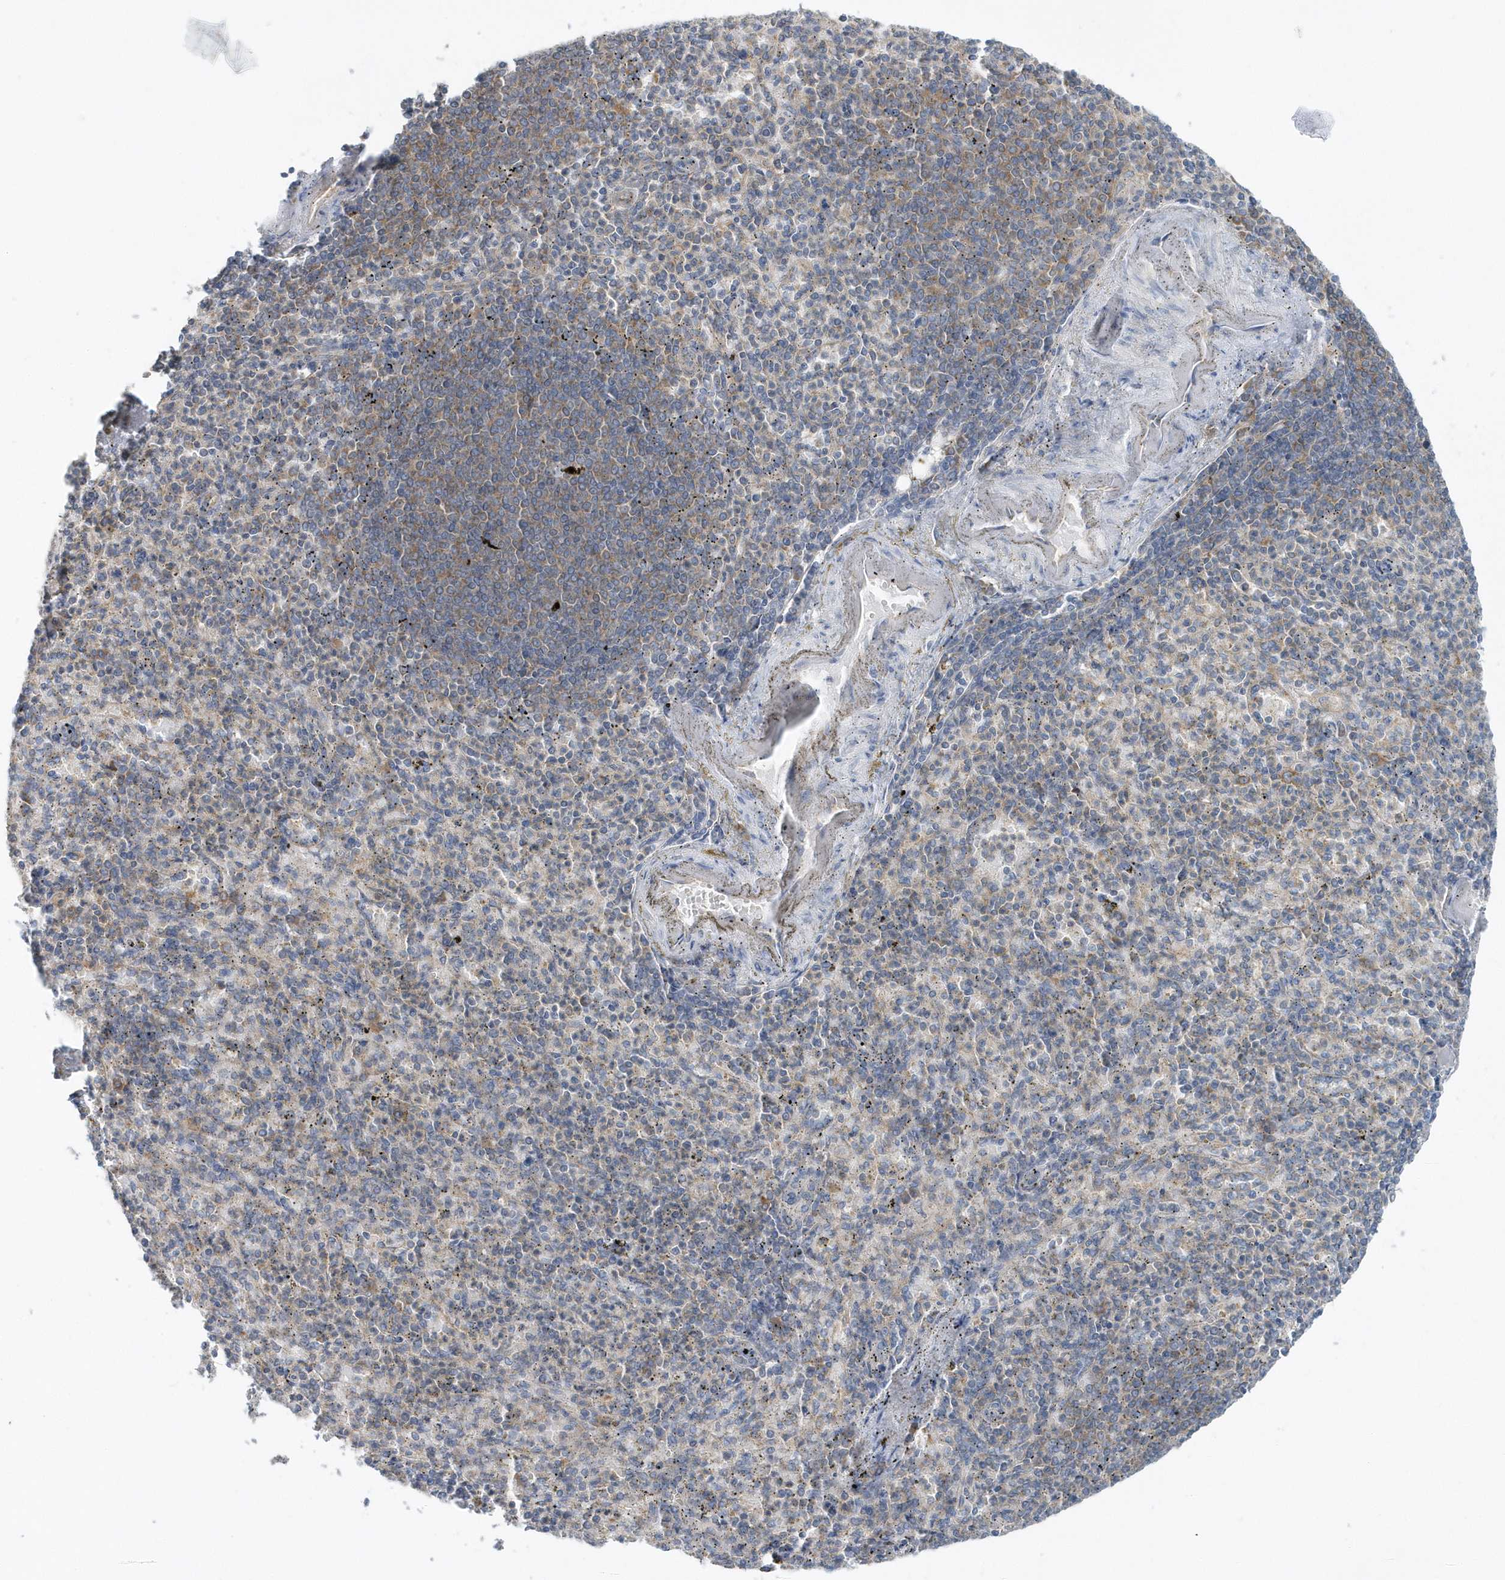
{"staining": {"intensity": "weak", "quantity": "25%-75%", "location": "cytoplasmic/membranous"}, "tissue": "spleen", "cell_type": "Cells in red pulp", "image_type": "normal", "snomed": [{"axis": "morphology", "description": "Normal tissue, NOS"}, {"axis": "topography", "description": "Spleen"}], "caption": "A histopathology image showing weak cytoplasmic/membranous staining in about 25%-75% of cells in red pulp in unremarkable spleen, as visualized by brown immunohistochemical staining.", "gene": "EIF3C", "patient": {"sex": "female", "age": 74}}